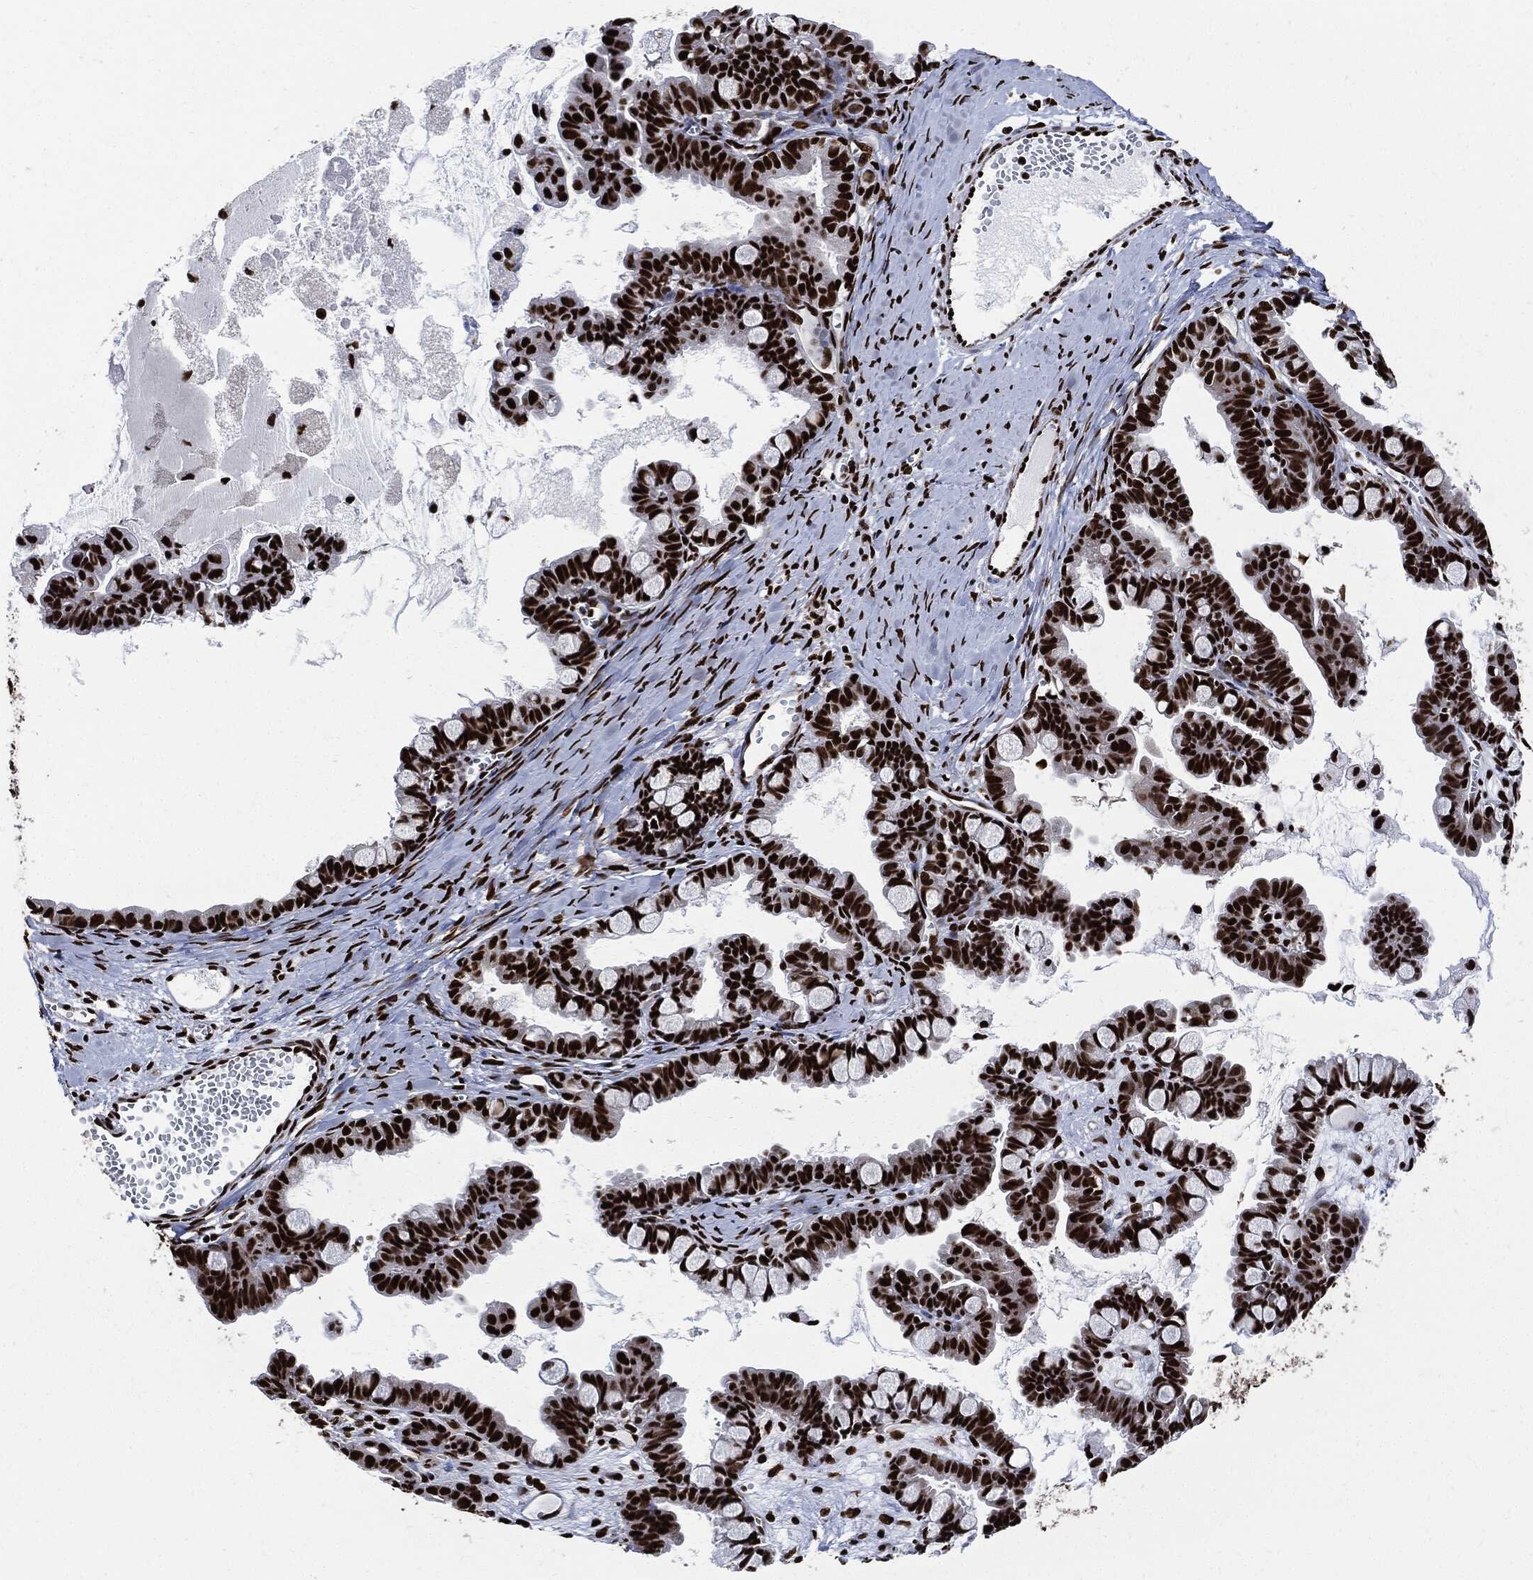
{"staining": {"intensity": "strong", "quantity": ">75%", "location": "nuclear"}, "tissue": "ovarian cancer", "cell_type": "Tumor cells", "image_type": "cancer", "snomed": [{"axis": "morphology", "description": "Cystadenocarcinoma, mucinous, NOS"}, {"axis": "topography", "description": "Ovary"}], "caption": "A high amount of strong nuclear expression is present in approximately >75% of tumor cells in ovarian cancer tissue. (DAB (3,3'-diaminobenzidine) IHC with brightfield microscopy, high magnification).", "gene": "RECQL", "patient": {"sex": "female", "age": 63}}